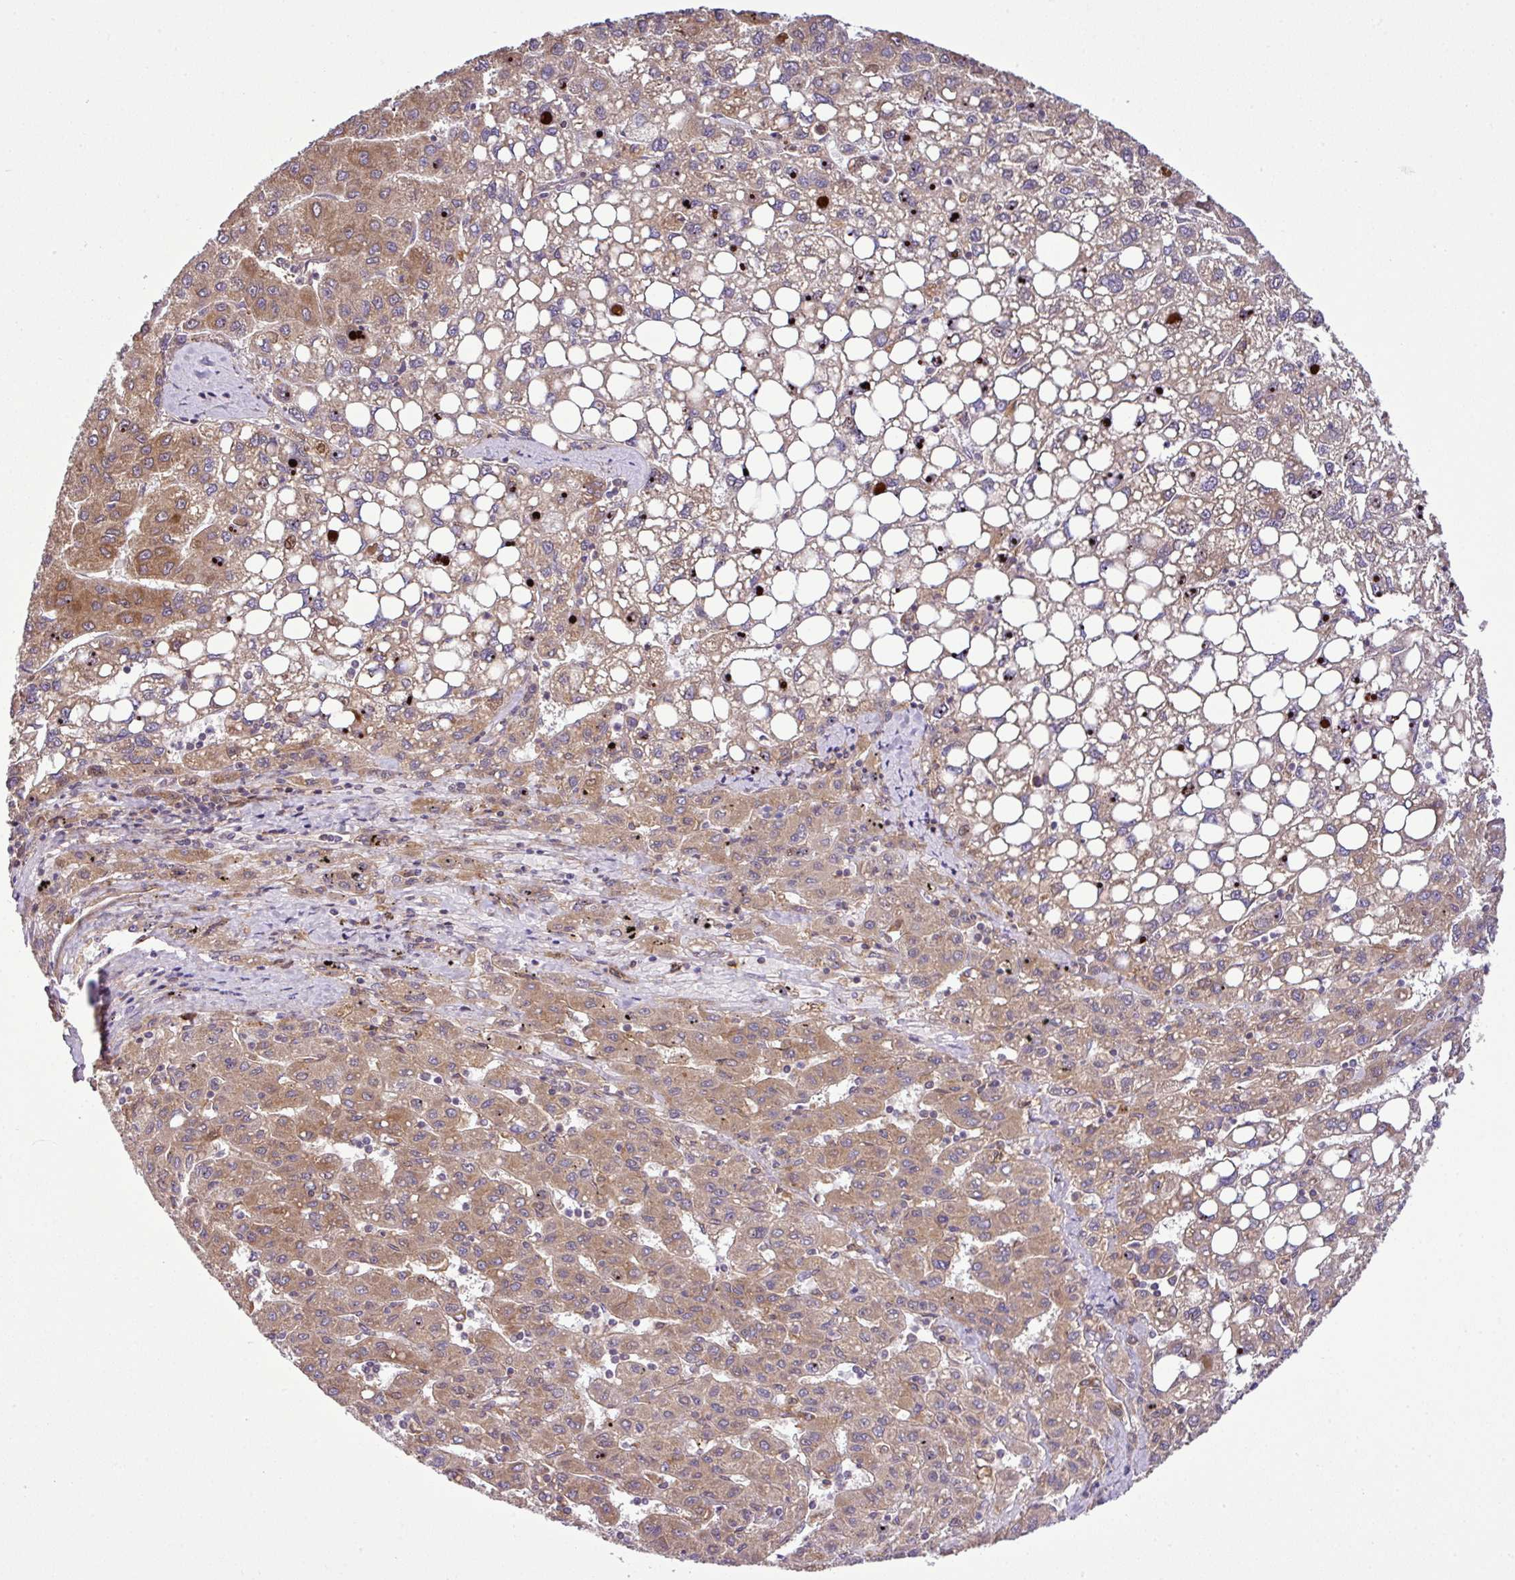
{"staining": {"intensity": "moderate", "quantity": ">75%", "location": "cytoplasmic/membranous"}, "tissue": "liver cancer", "cell_type": "Tumor cells", "image_type": "cancer", "snomed": [{"axis": "morphology", "description": "Carcinoma, Hepatocellular, NOS"}, {"axis": "topography", "description": "Liver"}], "caption": "Immunohistochemical staining of hepatocellular carcinoma (liver) demonstrates medium levels of moderate cytoplasmic/membranous protein expression in about >75% of tumor cells.", "gene": "DLGAP4", "patient": {"sex": "female", "age": 82}}